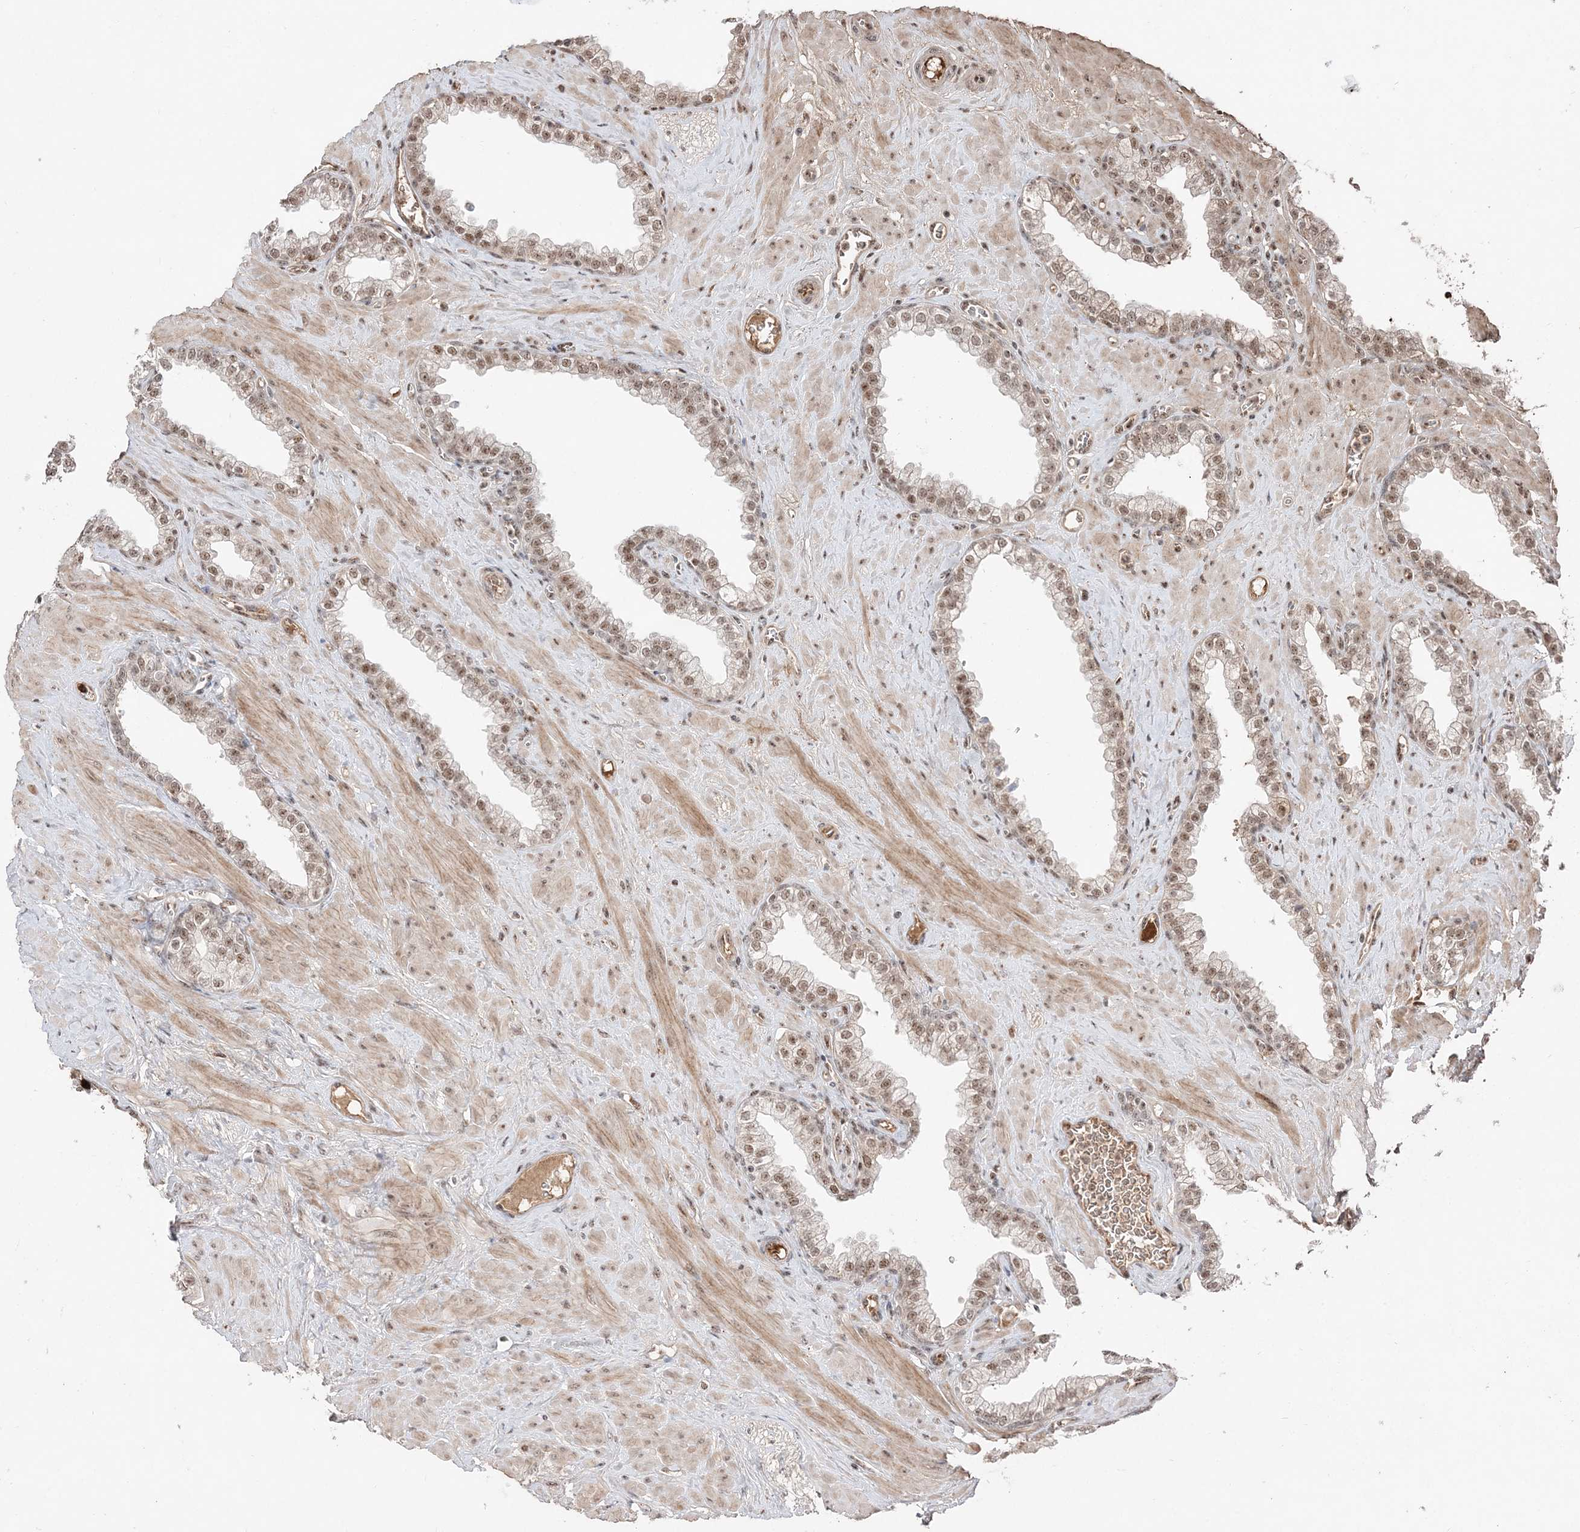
{"staining": {"intensity": "moderate", "quantity": ">75%", "location": "nuclear"}, "tissue": "prostate", "cell_type": "Glandular cells", "image_type": "normal", "snomed": [{"axis": "morphology", "description": "Normal tissue, NOS"}, {"axis": "morphology", "description": "Urothelial carcinoma, Low grade"}, {"axis": "topography", "description": "Urinary bladder"}, {"axis": "topography", "description": "Prostate"}], "caption": "This image displays immunohistochemistry staining of unremarkable prostate, with medium moderate nuclear staining in about >75% of glandular cells.", "gene": "RBM17", "patient": {"sex": "male", "age": 60}}